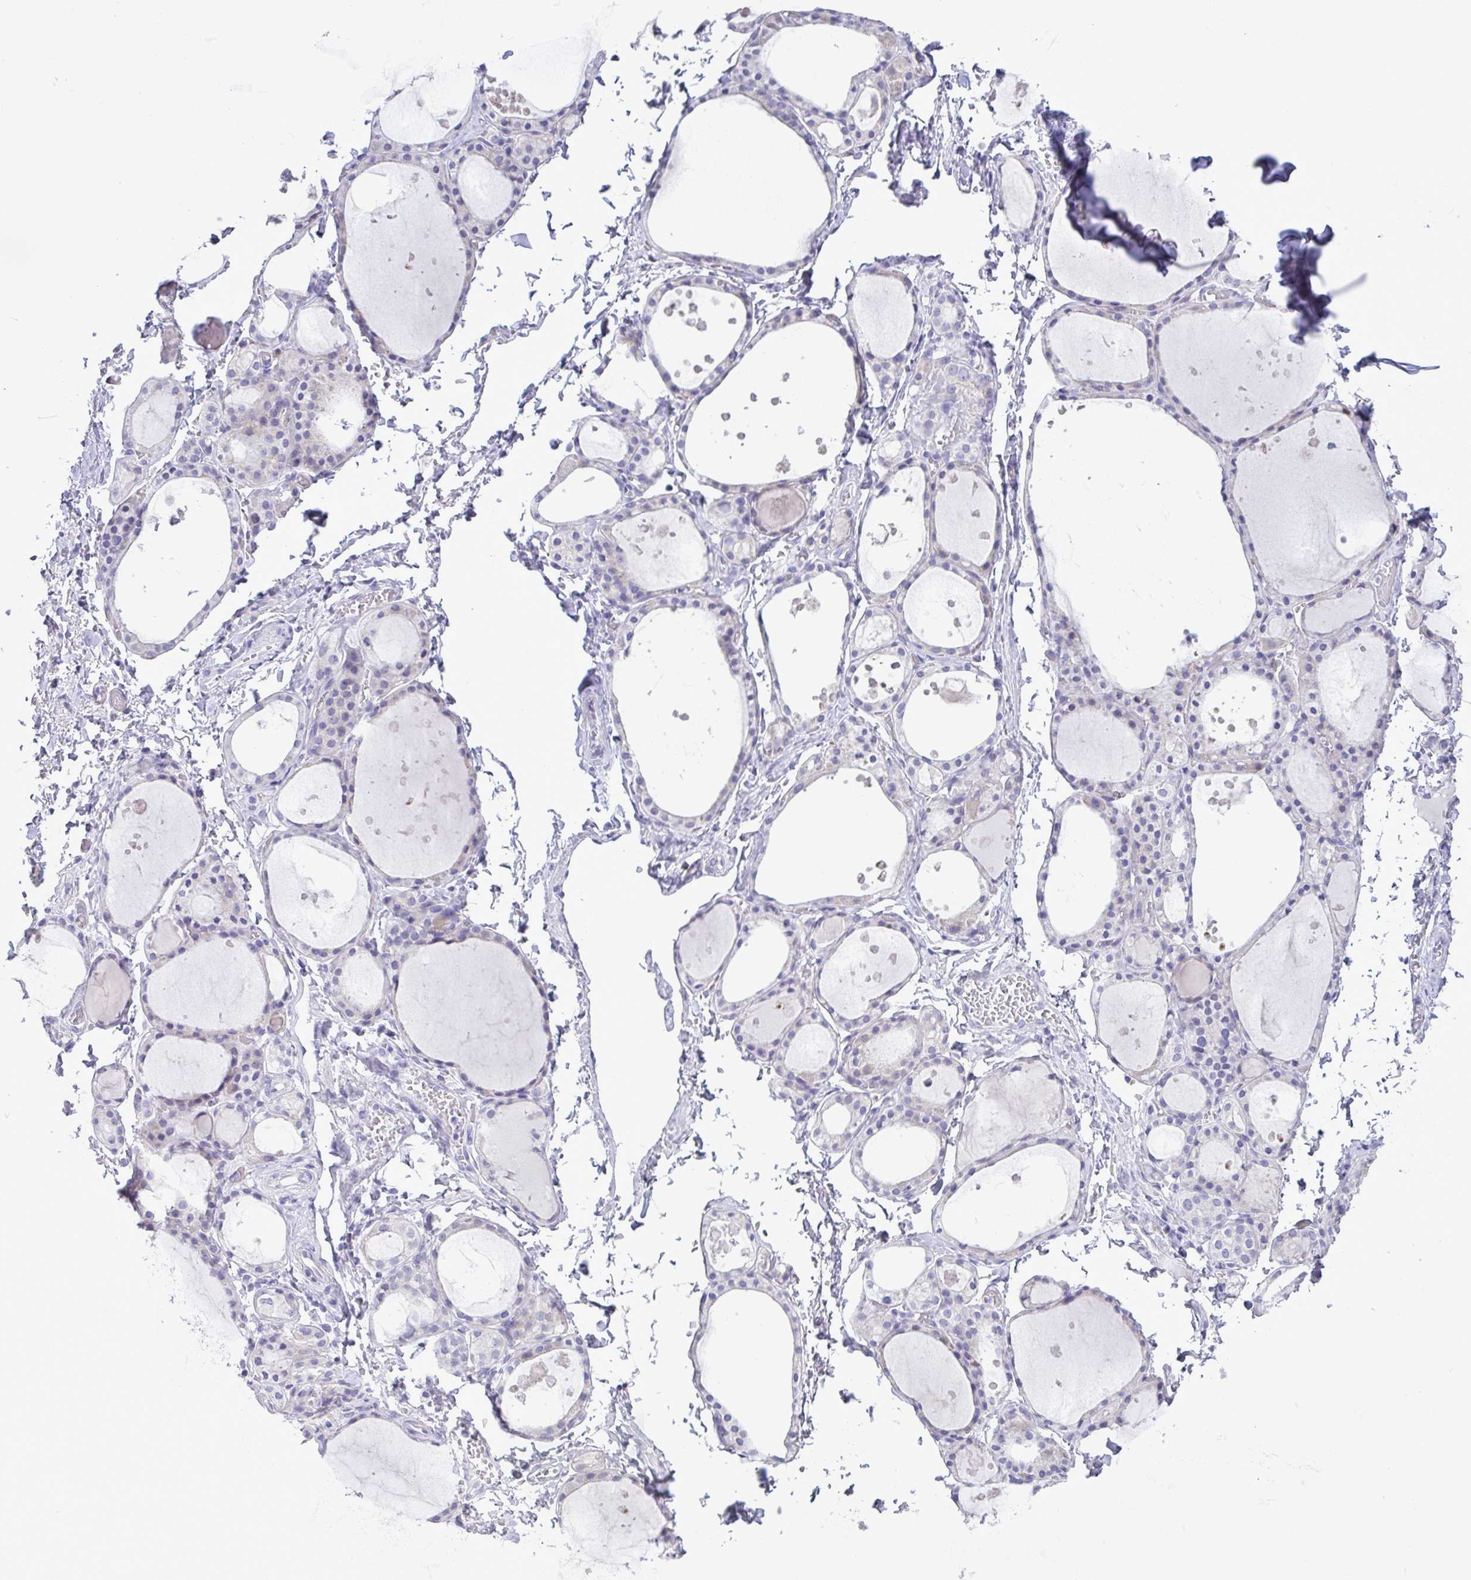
{"staining": {"intensity": "negative", "quantity": "none", "location": "none"}, "tissue": "thyroid gland", "cell_type": "Glandular cells", "image_type": "normal", "snomed": [{"axis": "morphology", "description": "Normal tissue, NOS"}, {"axis": "topography", "description": "Thyroid gland"}], "caption": "IHC of normal thyroid gland displays no expression in glandular cells. (Stains: DAB IHC with hematoxylin counter stain, Microscopy: brightfield microscopy at high magnification).", "gene": "C4orf33", "patient": {"sex": "male", "age": 68}}